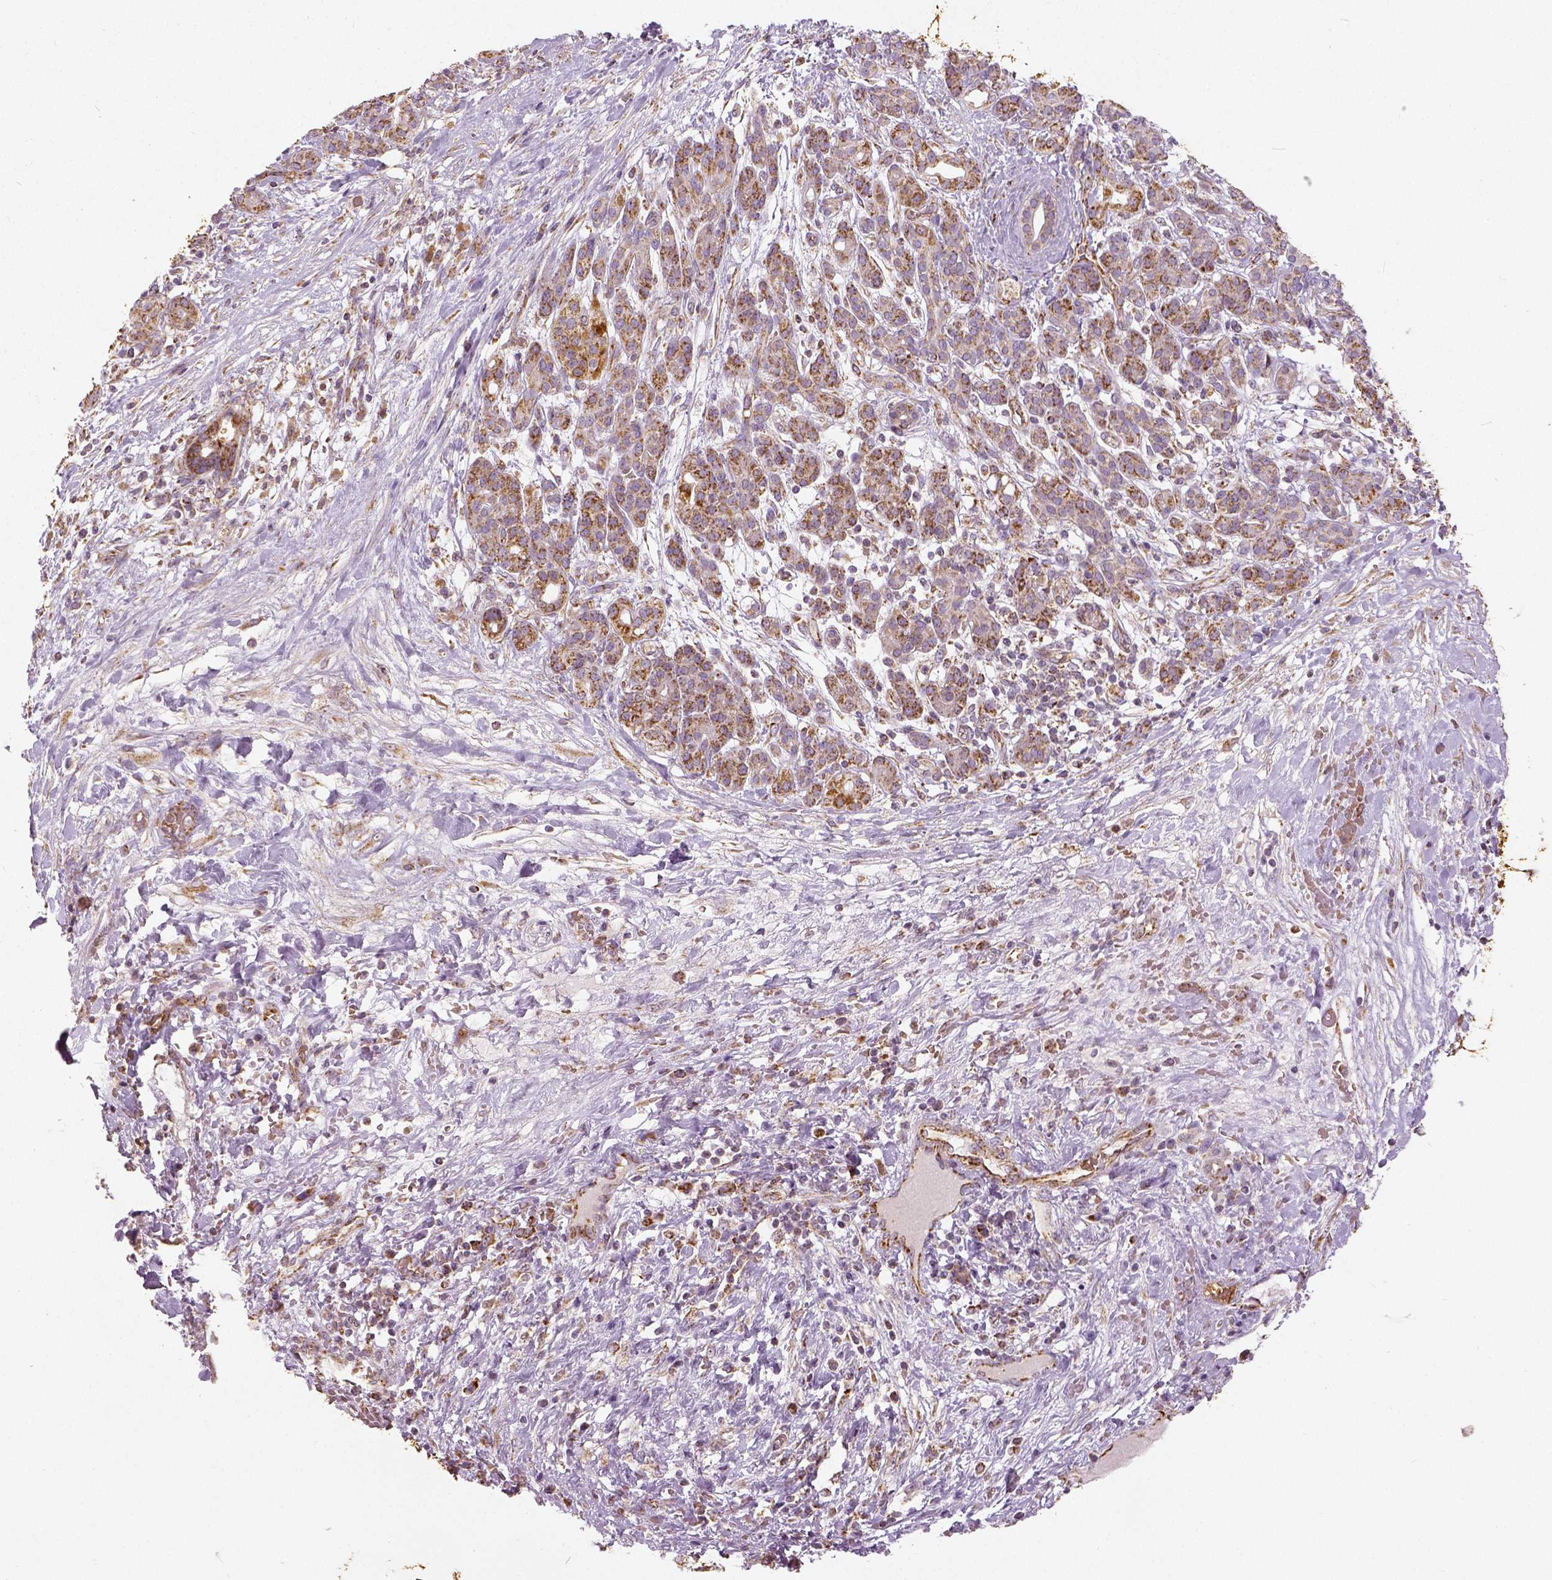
{"staining": {"intensity": "strong", "quantity": ">75%", "location": "cytoplasmic/membranous"}, "tissue": "pancreatic cancer", "cell_type": "Tumor cells", "image_type": "cancer", "snomed": [{"axis": "morphology", "description": "Adenocarcinoma, NOS"}, {"axis": "topography", "description": "Pancreas"}], "caption": "A histopathology image of pancreatic cancer stained for a protein exhibits strong cytoplasmic/membranous brown staining in tumor cells.", "gene": "PGAM5", "patient": {"sex": "male", "age": 44}}